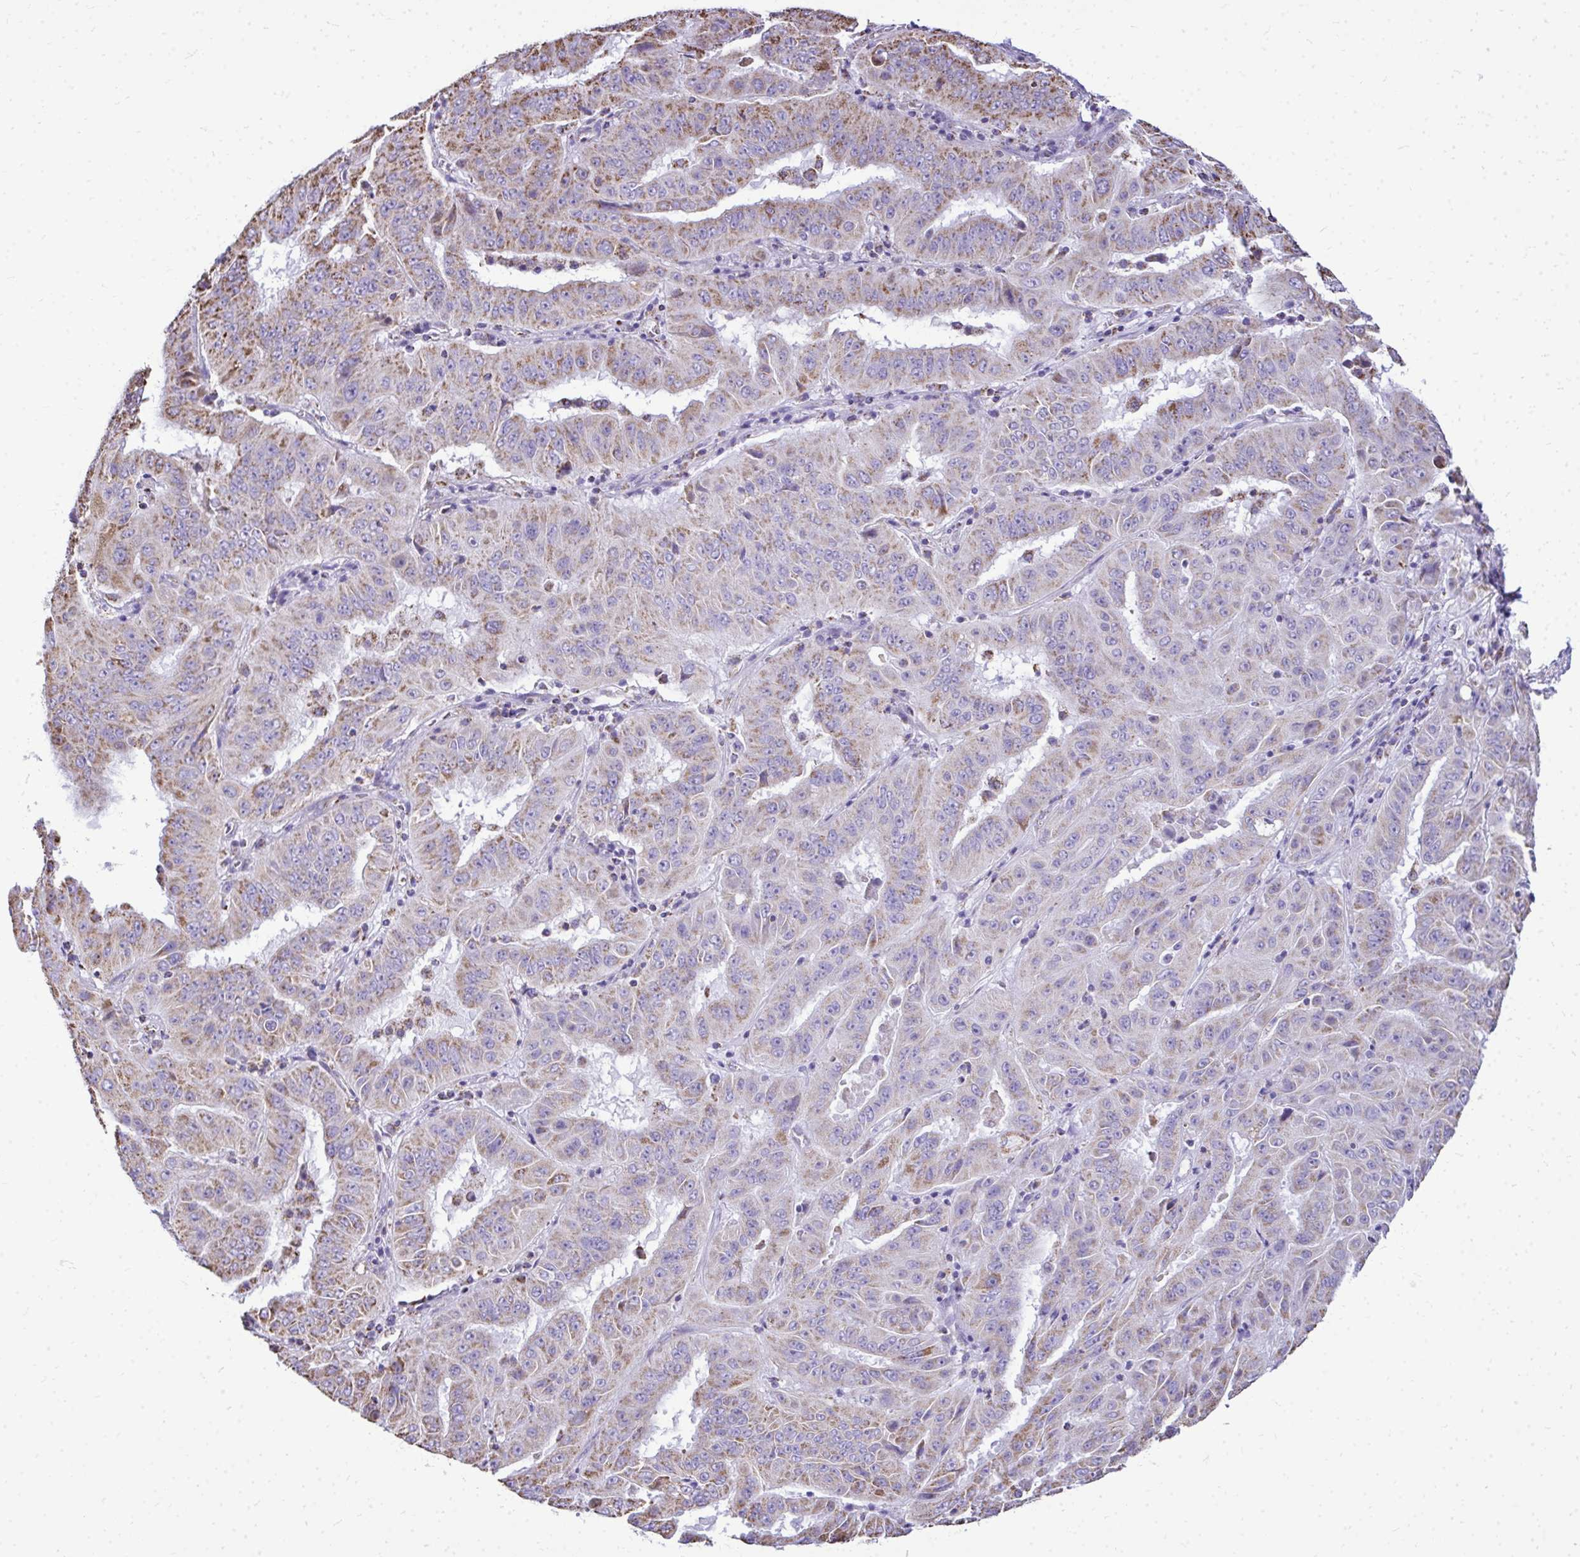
{"staining": {"intensity": "moderate", "quantity": "25%-75%", "location": "cytoplasmic/membranous"}, "tissue": "pancreatic cancer", "cell_type": "Tumor cells", "image_type": "cancer", "snomed": [{"axis": "morphology", "description": "Adenocarcinoma, NOS"}, {"axis": "topography", "description": "Pancreas"}], "caption": "Protein staining displays moderate cytoplasmic/membranous staining in approximately 25%-75% of tumor cells in pancreatic adenocarcinoma. The staining was performed using DAB to visualize the protein expression in brown, while the nuclei were stained in blue with hematoxylin (Magnification: 20x).", "gene": "MPZL2", "patient": {"sex": "male", "age": 63}}